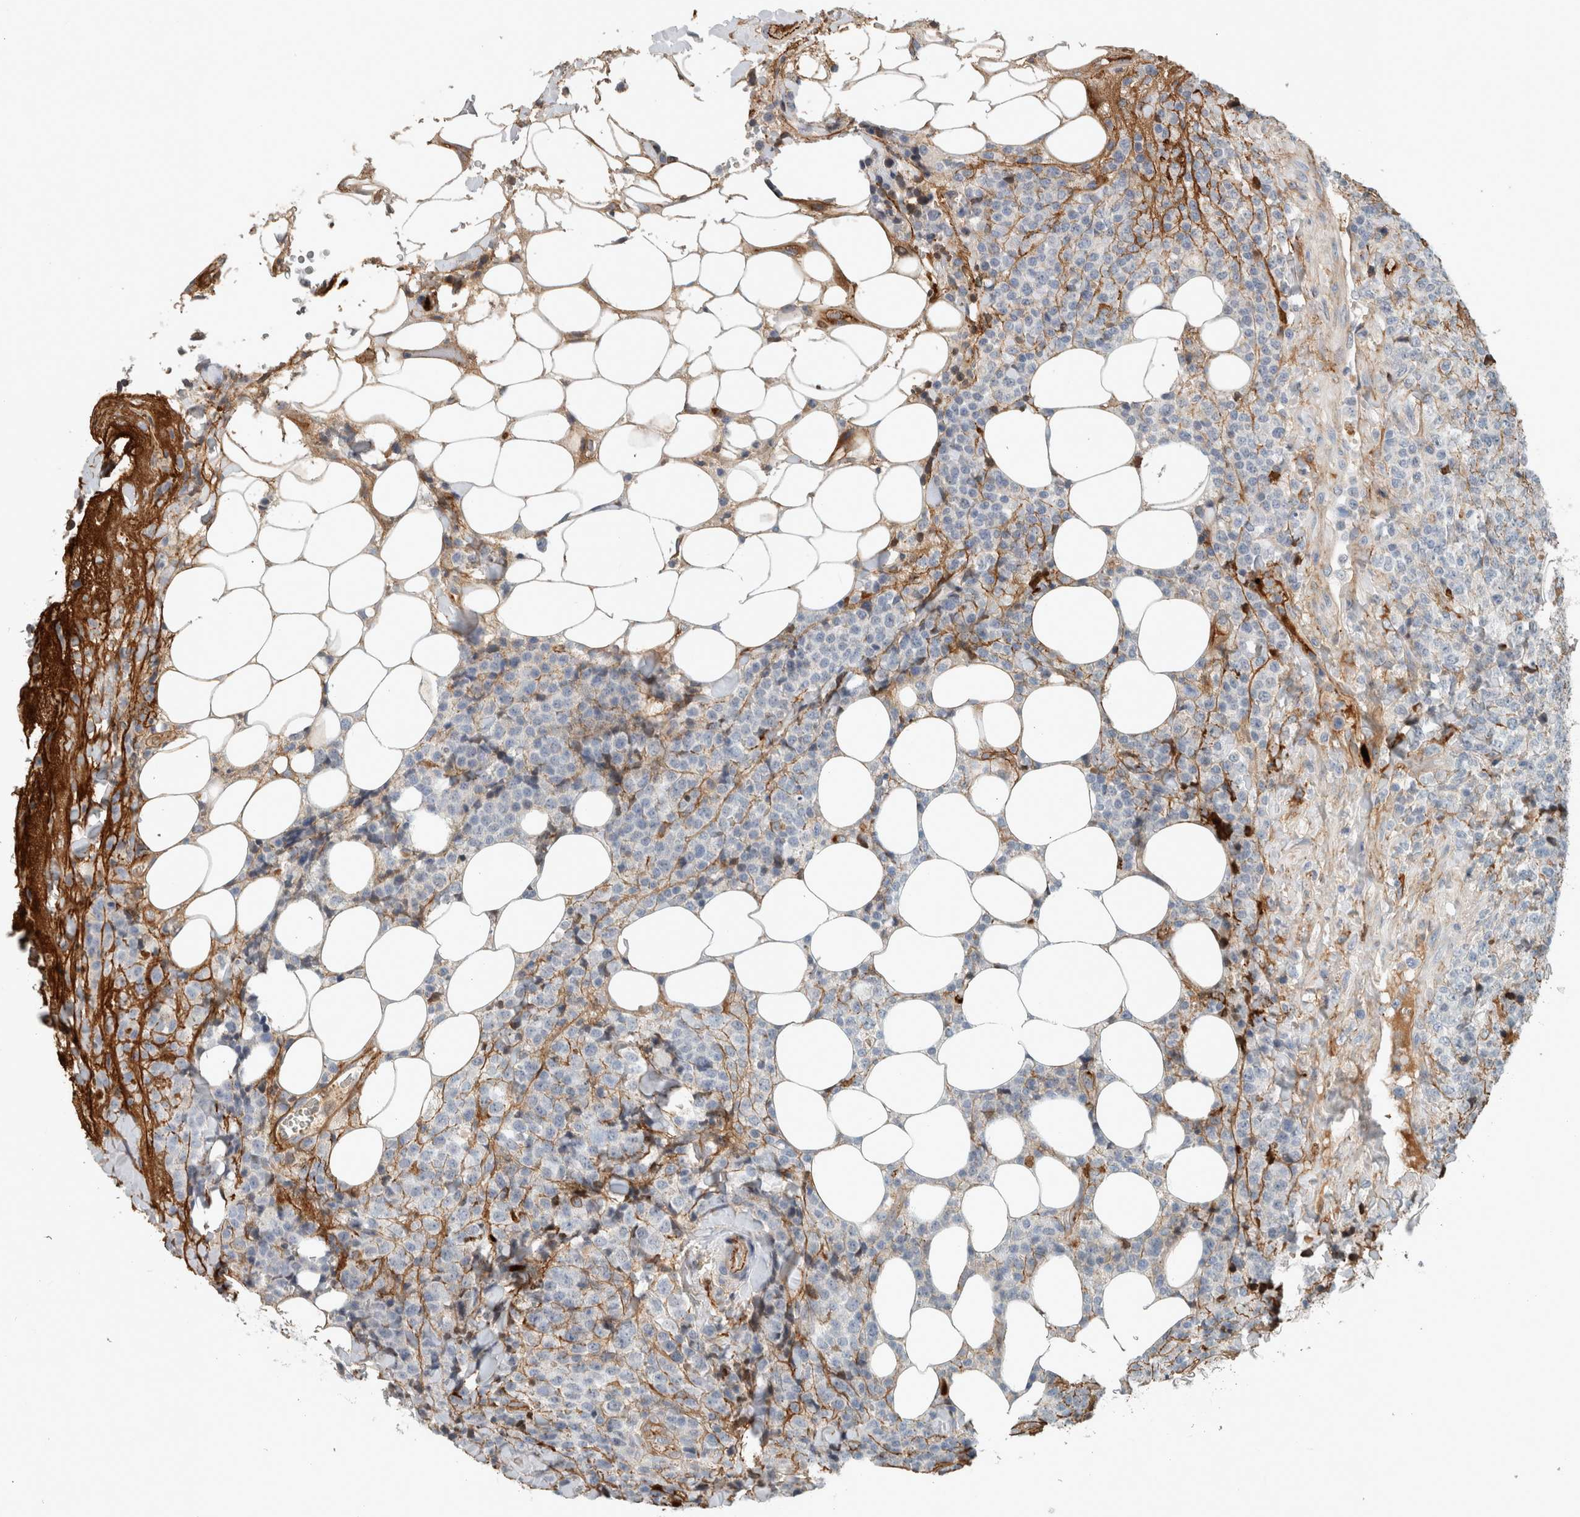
{"staining": {"intensity": "negative", "quantity": "none", "location": "none"}, "tissue": "lymphoma", "cell_type": "Tumor cells", "image_type": "cancer", "snomed": [{"axis": "morphology", "description": "Malignant lymphoma, non-Hodgkin's type, High grade"}, {"axis": "topography", "description": "Lymph node"}], "caption": "IHC image of neoplastic tissue: malignant lymphoma, non-Hodgkin's type (high-grade) stained with DAB exhibits no significant protein expression in tumor cells. (DAB IHC with hematoxylin counter stain).", "gene": "FN1", "patient": {"sex": "male", "age": 13}}